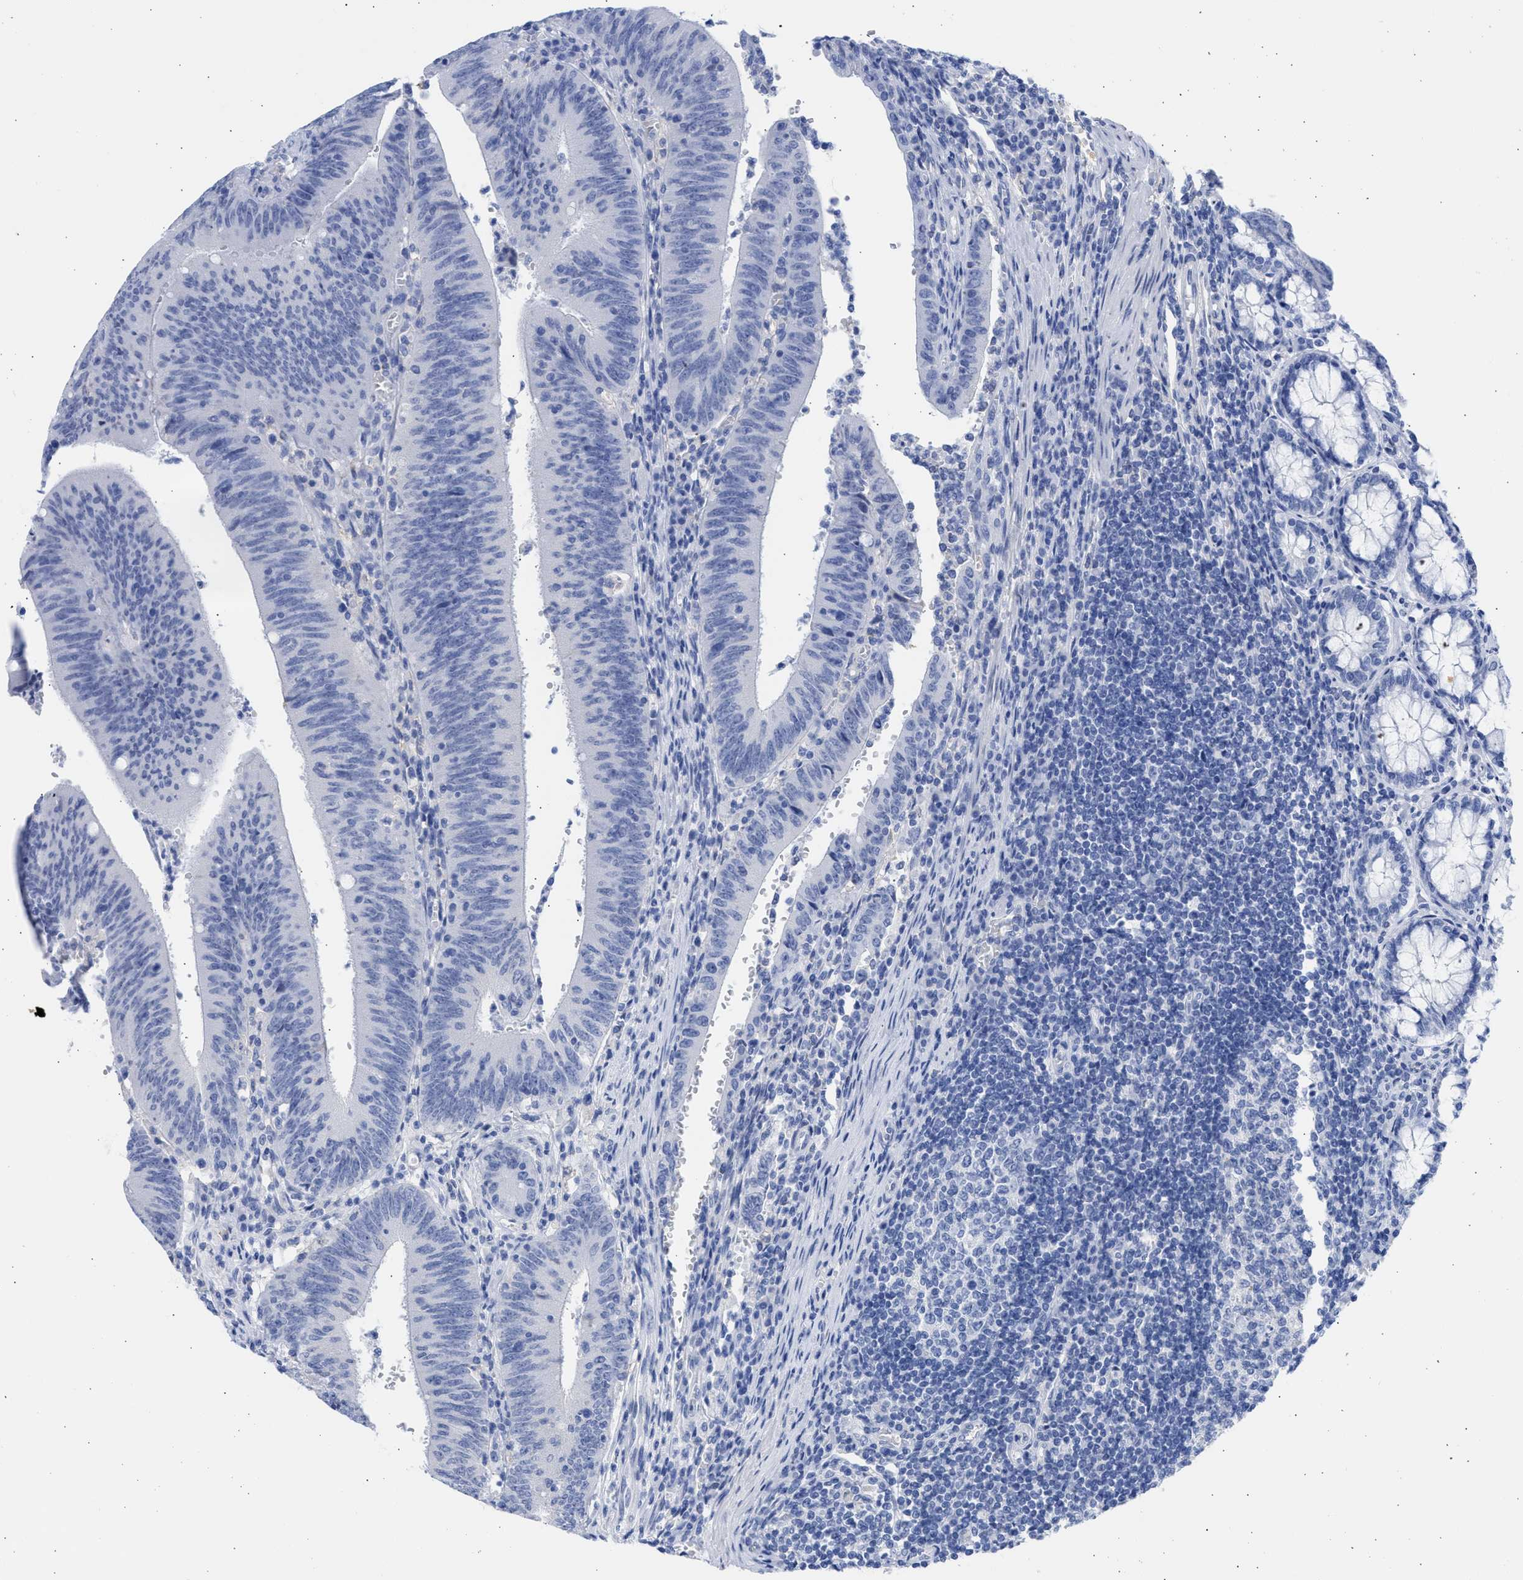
{"staining": {"intensity": "negative", "quantity": "none", "location": "none"}, "tissue": "colorectal cancer", "cell_type": "Tumor cells", "image_type": "cancer", "snomed": [{"axis": "morphology", "description": "Normal tissue, NOS"}, {"axis": "morphology", "description": "Adenocarcinoma, NOS"}, {"axis": "topography", "description": "Rectum"}], "caption": "Colorectal cancer was stained to show a protein in brown. There is no significant staining in tumor cells.", "gene": "RSPH1", "patient": {"sex": "female", "age": 66}}